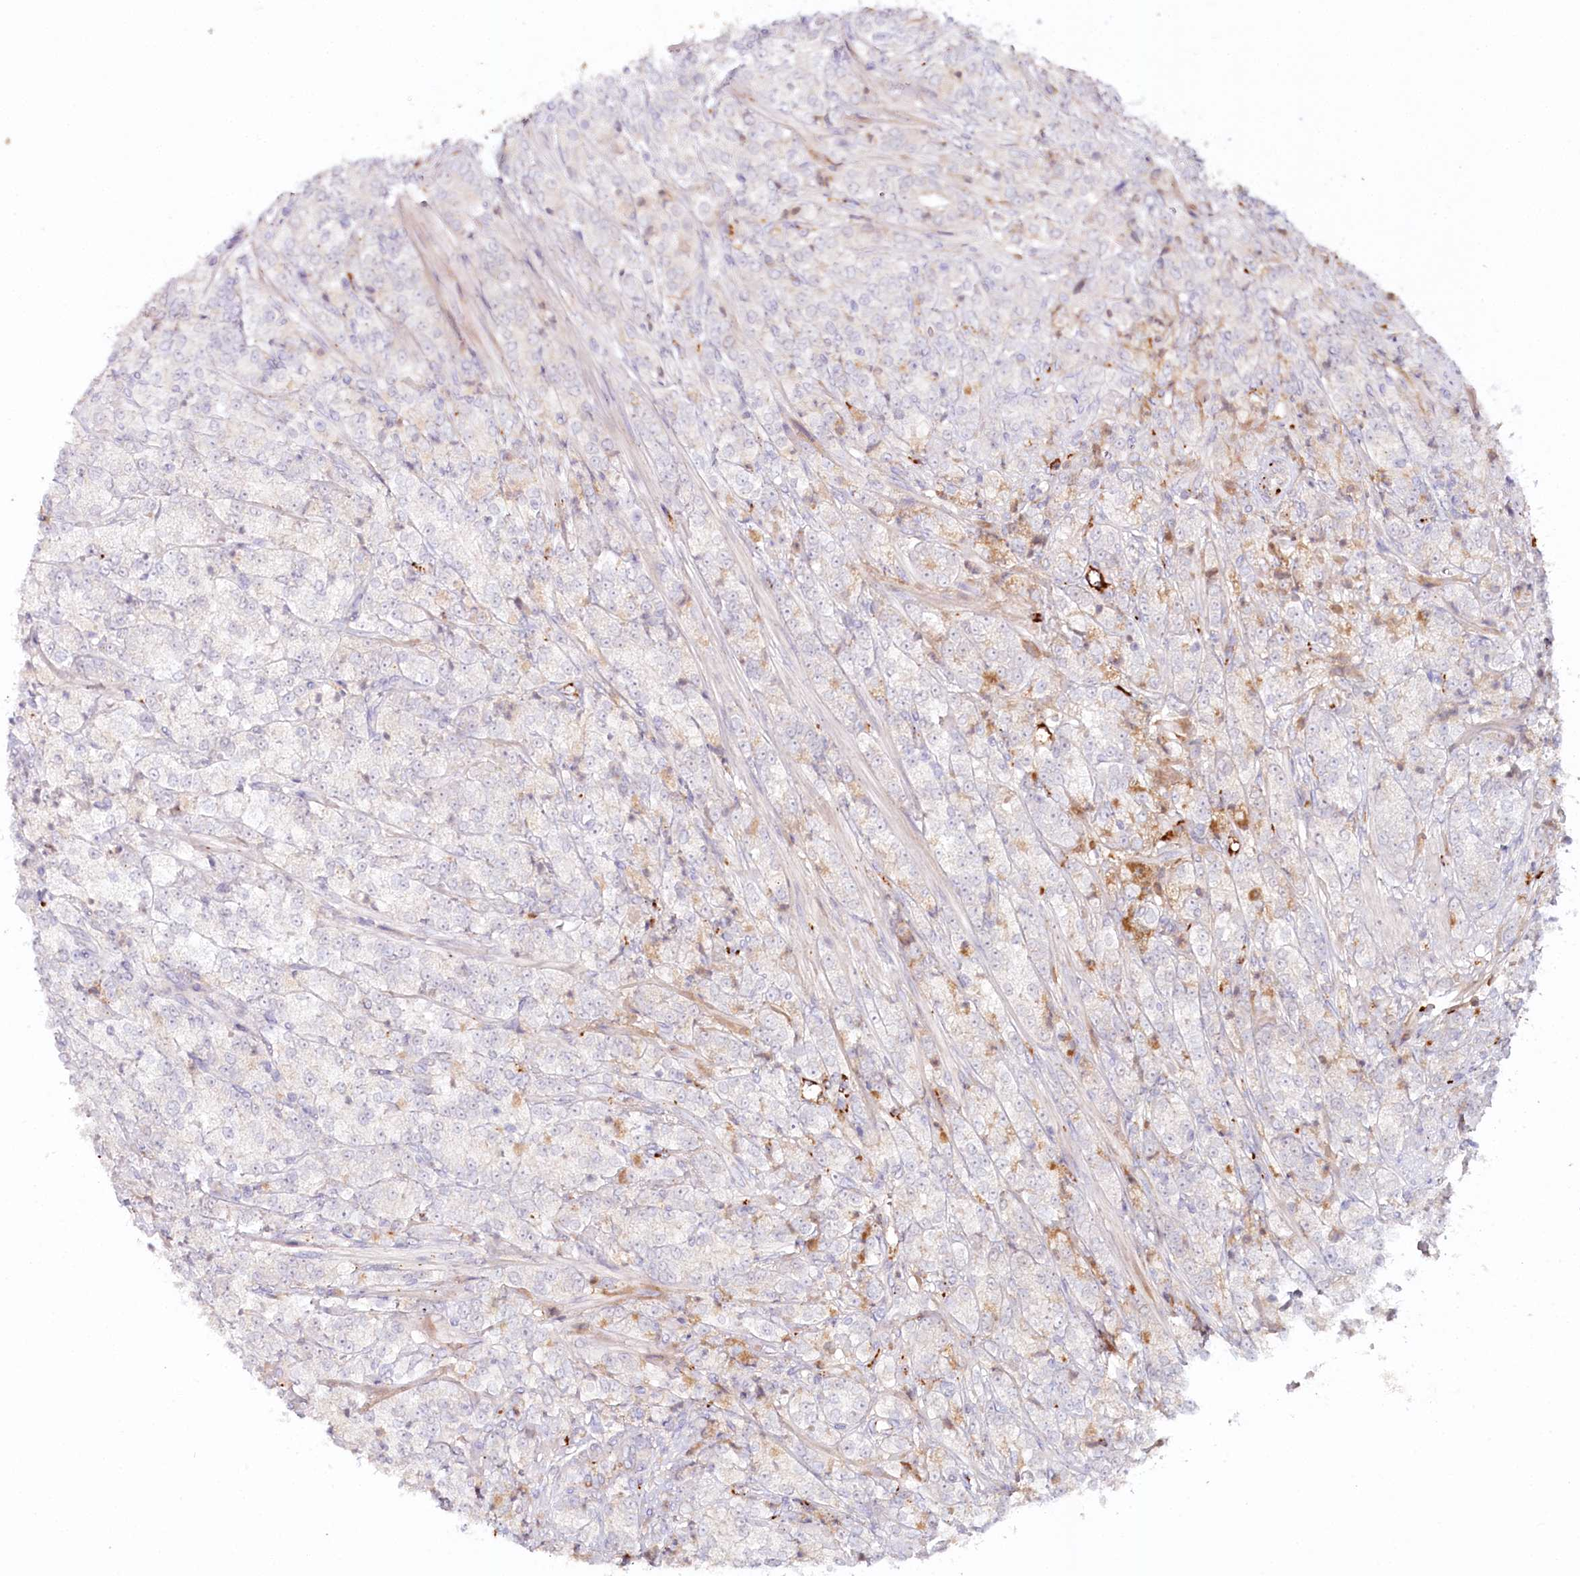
{"staining": {"intensity": "negative", "quantity": "none", "location": "none"}, "tissue": "prostate cancer", "cell_type": "Tumor cells", "image_type": "cancer", "snomed": [{"axis": "morphology", "description": "Adenocarcinoma, High grade"}, {"axis": "topography", "description": "Prostate"}], "caption": "This is an immunohistochemistry (IHC) image of prostate adenocarcinoma (high-grade). There is no positivity in tumor cells.", "gene": "PSAPL1", "patient": {"sex": "male", "age": 69}}